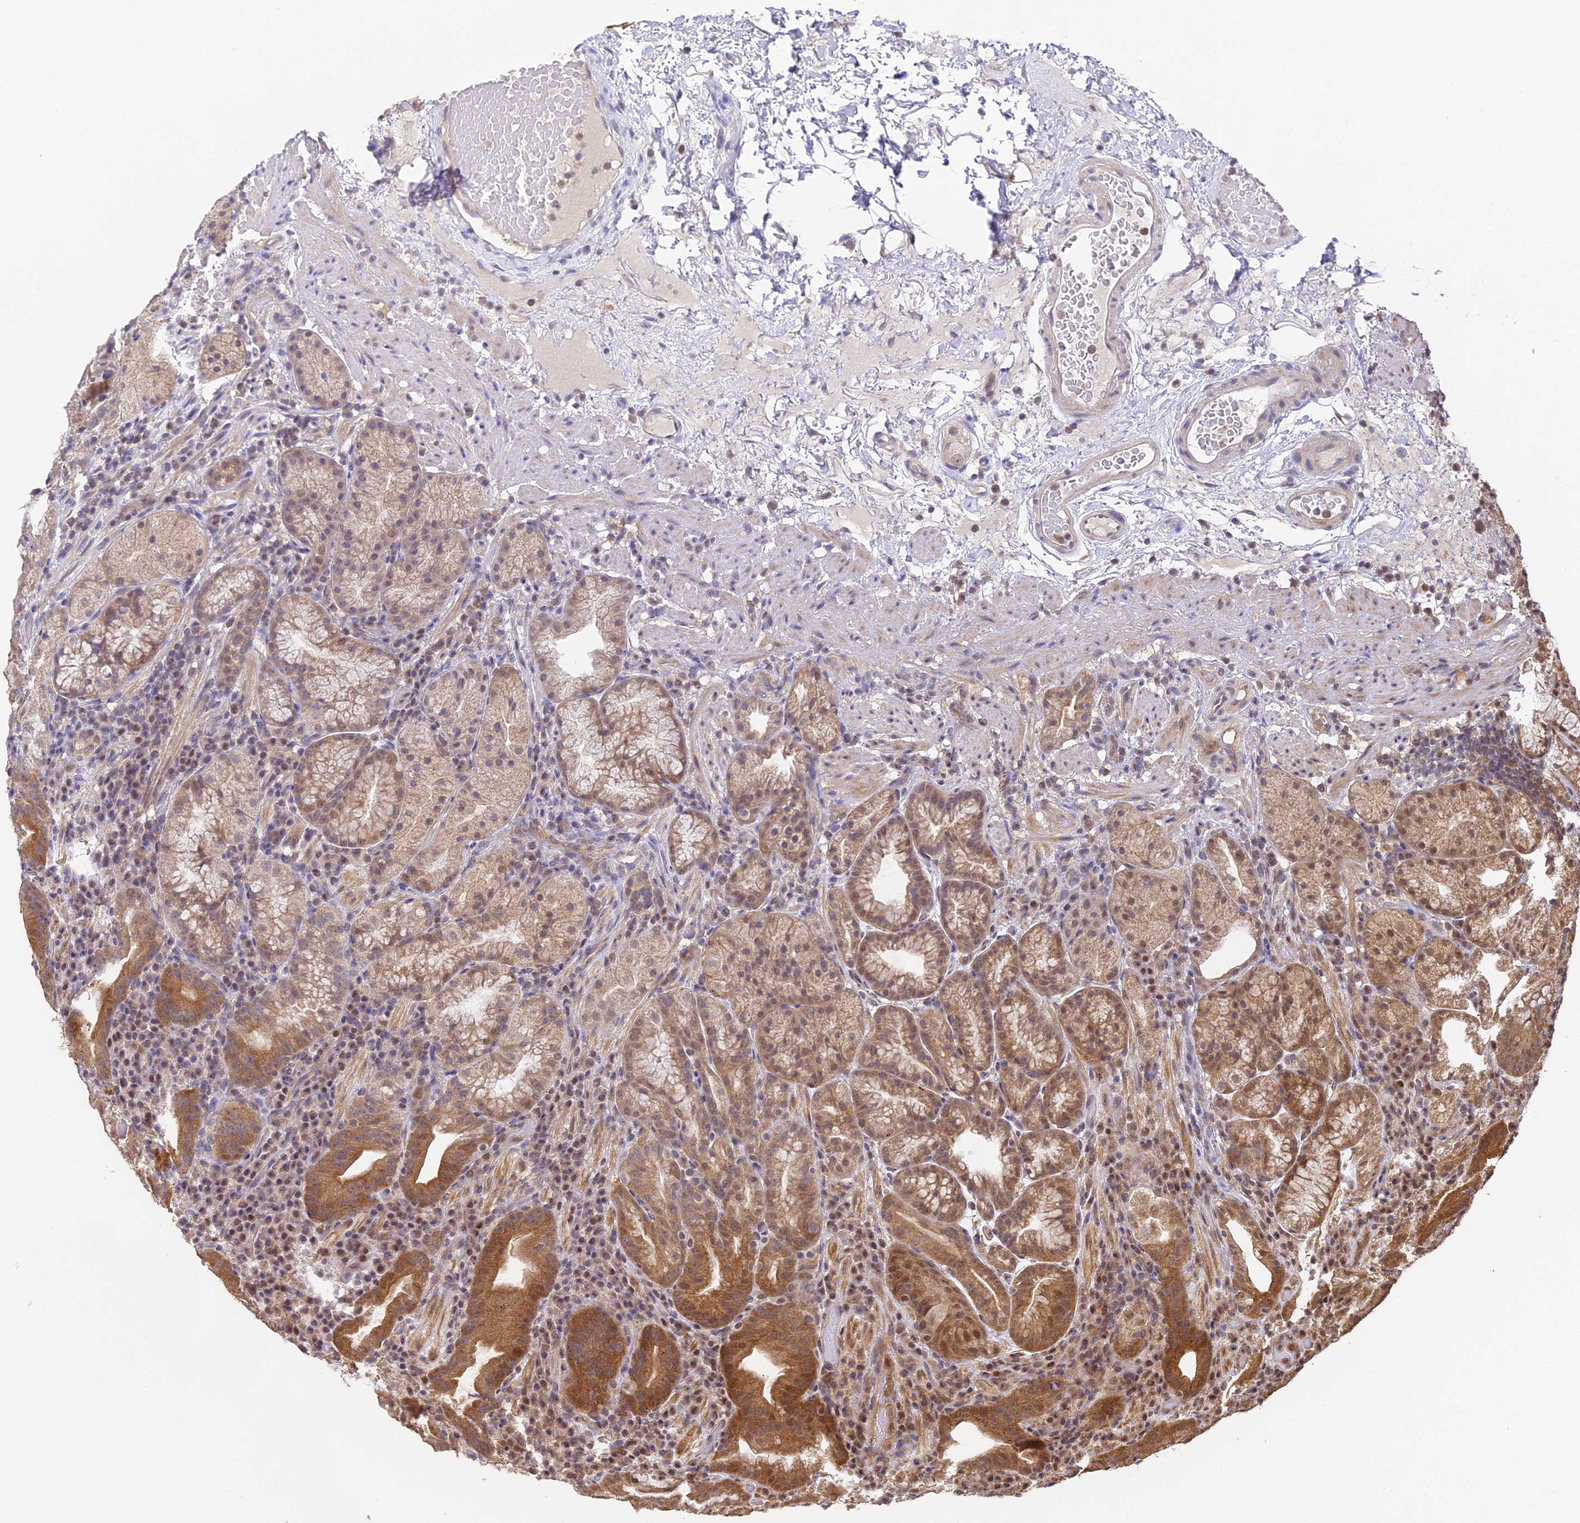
{"staining": {"intensity": "moderate", "quantity": ">75%", "location": "cytoplasmic/membranous"}, "tissue": "stomach", "cell_type": "Glandular cells", "image_type": "normal", "snomed": [{"axis": "morphology", "description": "Normal tissue, NOS"}, {"axis": "morphology", "description": "Inflammation, NOS"}, {"axis": "topography", "description": "Stomach"}], "caption": "An IHC histopathology image of unremarkable tissue is shown. Protein staining in brown highlights moderate cytoplasmic/membranous positivity in stomach within glandular cells.", "gene": "ENSG00000268870", "patient": {"sex": "male", "age": 79}}